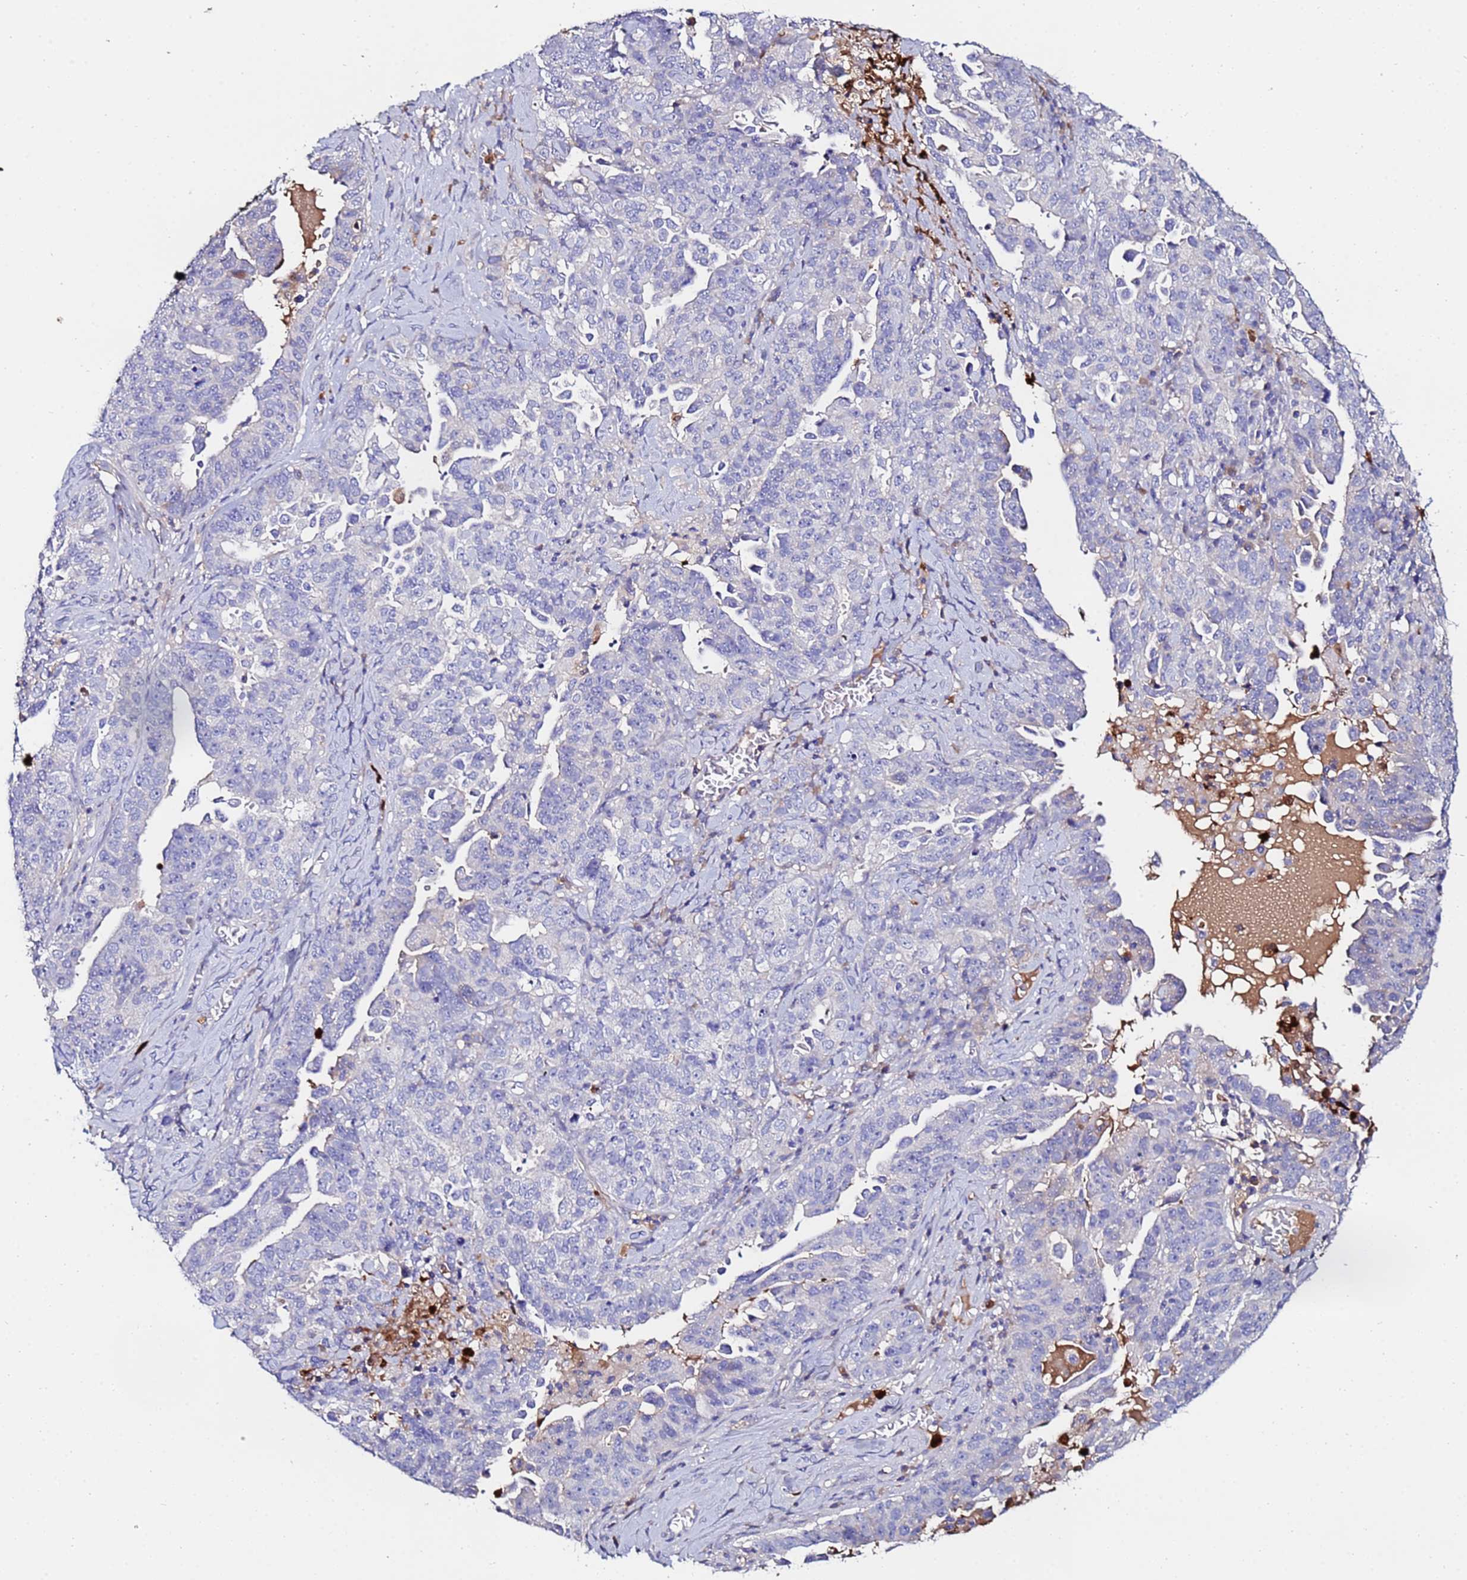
{"staining": {"intensity": "negative", "quantity": "none", "location": "none"}, "tissue": "ovarian cancer", "cell_type": "Tumor cells", "image_type": "cancer", "snomed": [{"axis": "morphology", "description": "Carcinoma, endometroid"}, {"axis": "topography", "description": "Ovary"}], "caption": "IHC histopathology image of human ovarian cancer (endometroid carcinoma) stained for a protein (brown), which demonstrates no staining in tumor cells.", "gene": "TUBAL3", "patient": {"sex": "female", "age": 62}}